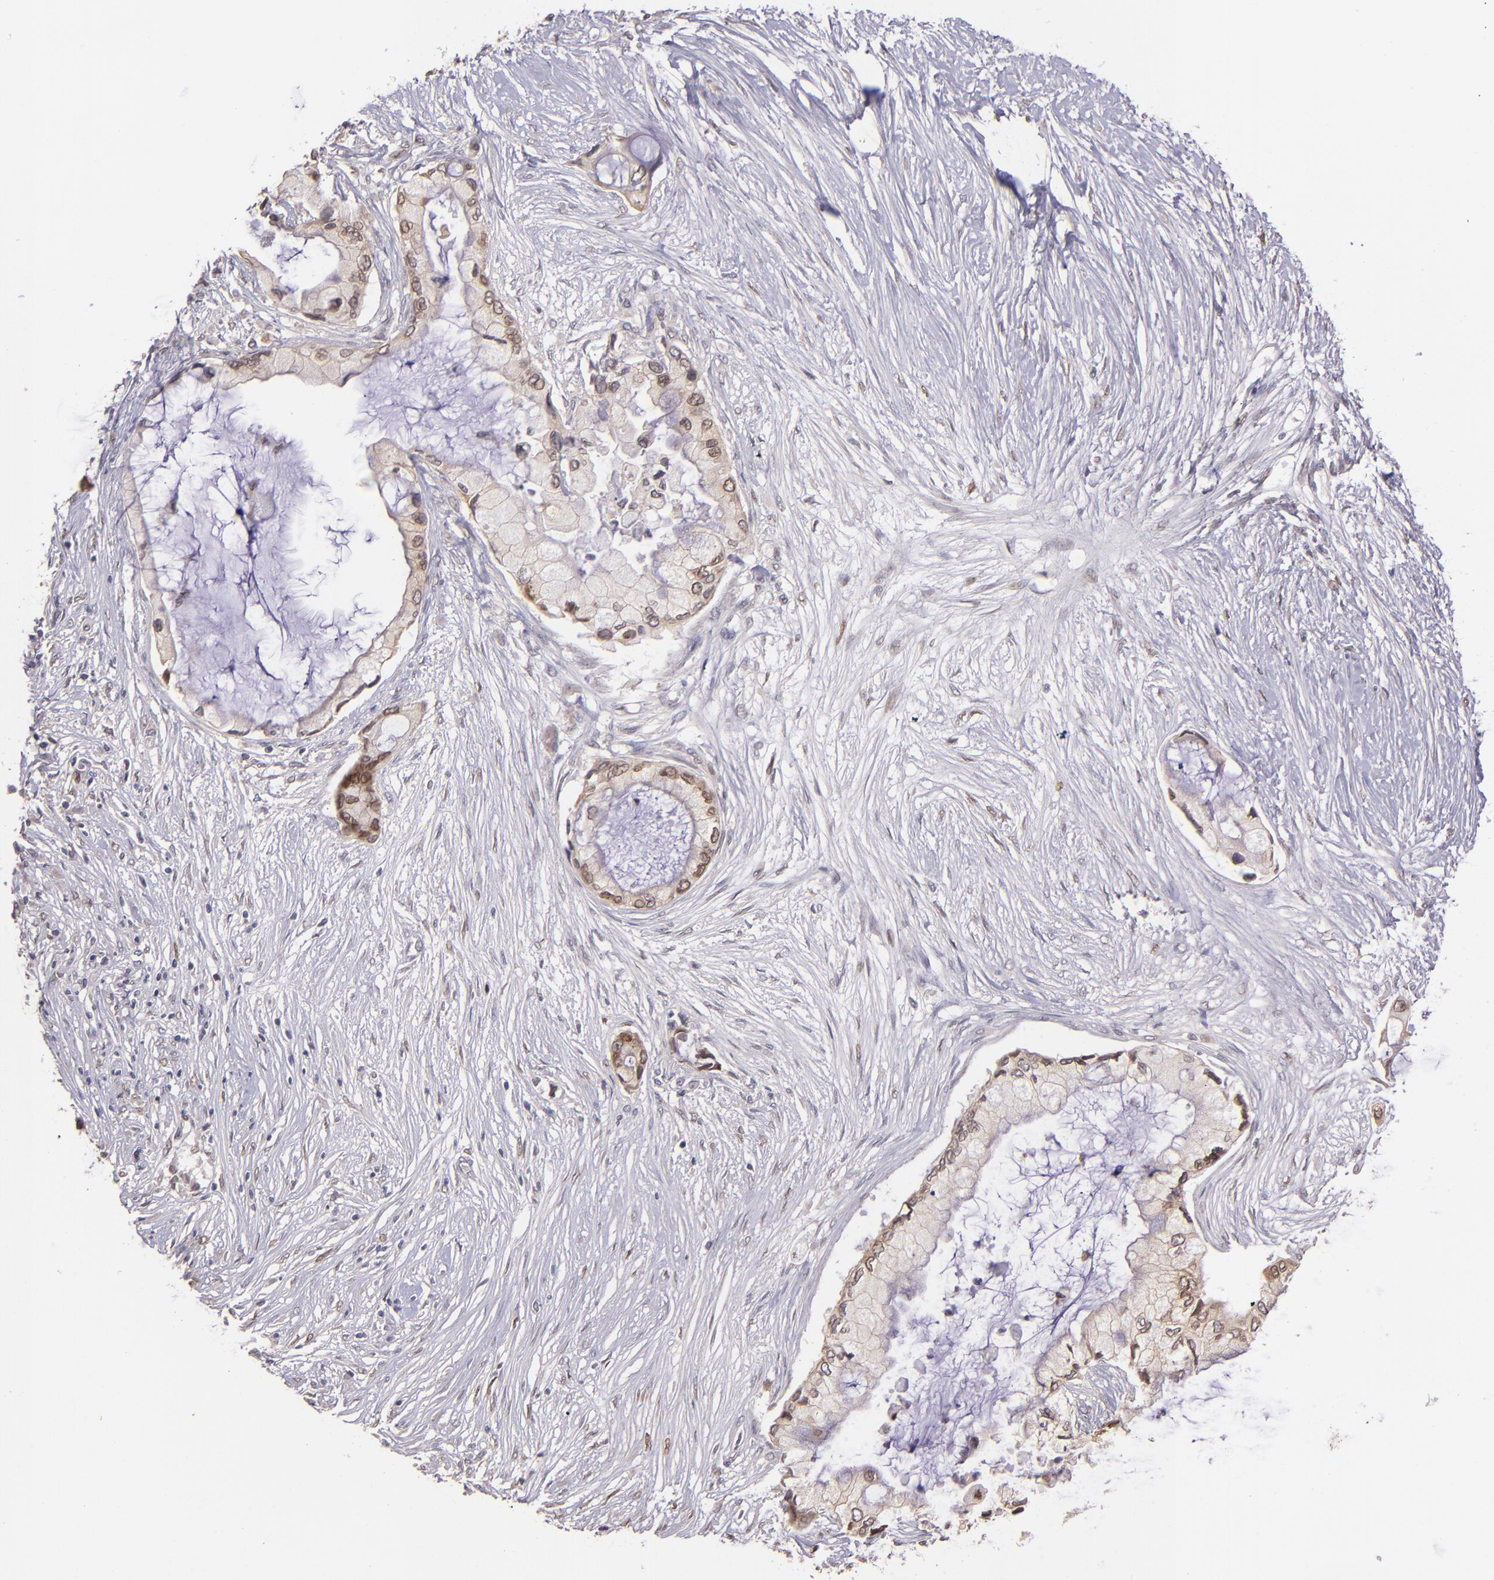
{"staining": {"intensity": "weak", "quantity": "25%-75%", "location": "cytoplasmic/membranous,nuclear"}, "tissue": "pancreatic cancer", "cell_type": "Tumor cells", "image_type": "cancer", "snomed": [{"axis": "morphology", "description": "Adenocarcinoma, NOS"}, {"axis": "topography", "description": "Pancreas"}], "caption": "This photomicrograph reveals IHC staining of human adenocarcinoma (pancreatic), with low weak cytoplasmic/membranous and nuclear staining in approximately 25%-75% of tumor cells.", "gene": "NUP62CL", "patient": {"sex": "female", "age": 59}}